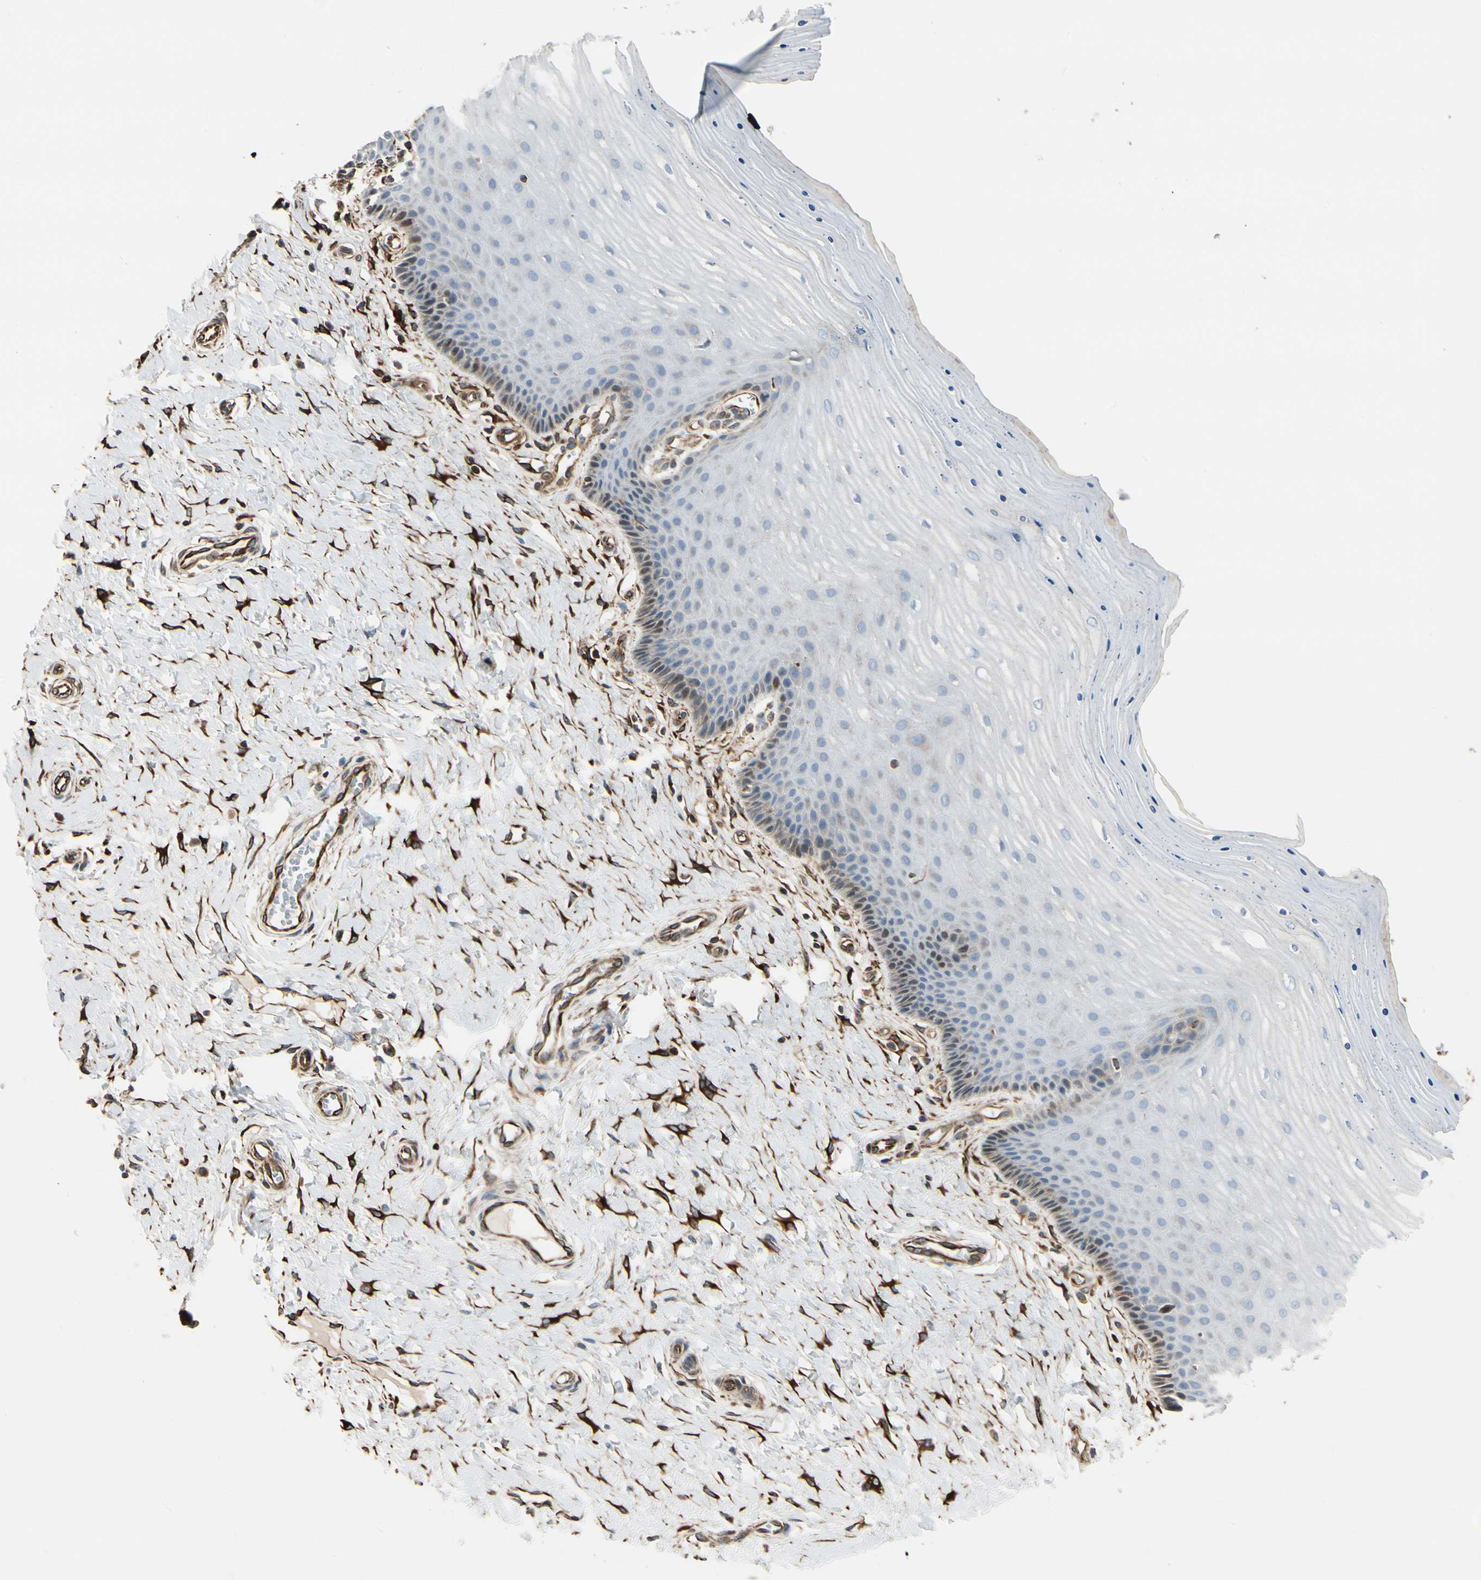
{"staining": {"intensity": "strong", "quantity": "<25%", "location": "nuclear"}, "tissue": "cervix", "cell_type": "Glandular cells", "image_type": "normal", "snomed": [{"axis": "morphology", "description": "Normal tissue, NOS"}, {"axis": "topography", "description": "Cervix"}], "caption": "Immunohistochemical staining of unremarkable cervix shows strong nuclear protein expression in about <25% of glandular cells.", "gene": "FTH1", "patient": {"sex": "female", "age": 55}}